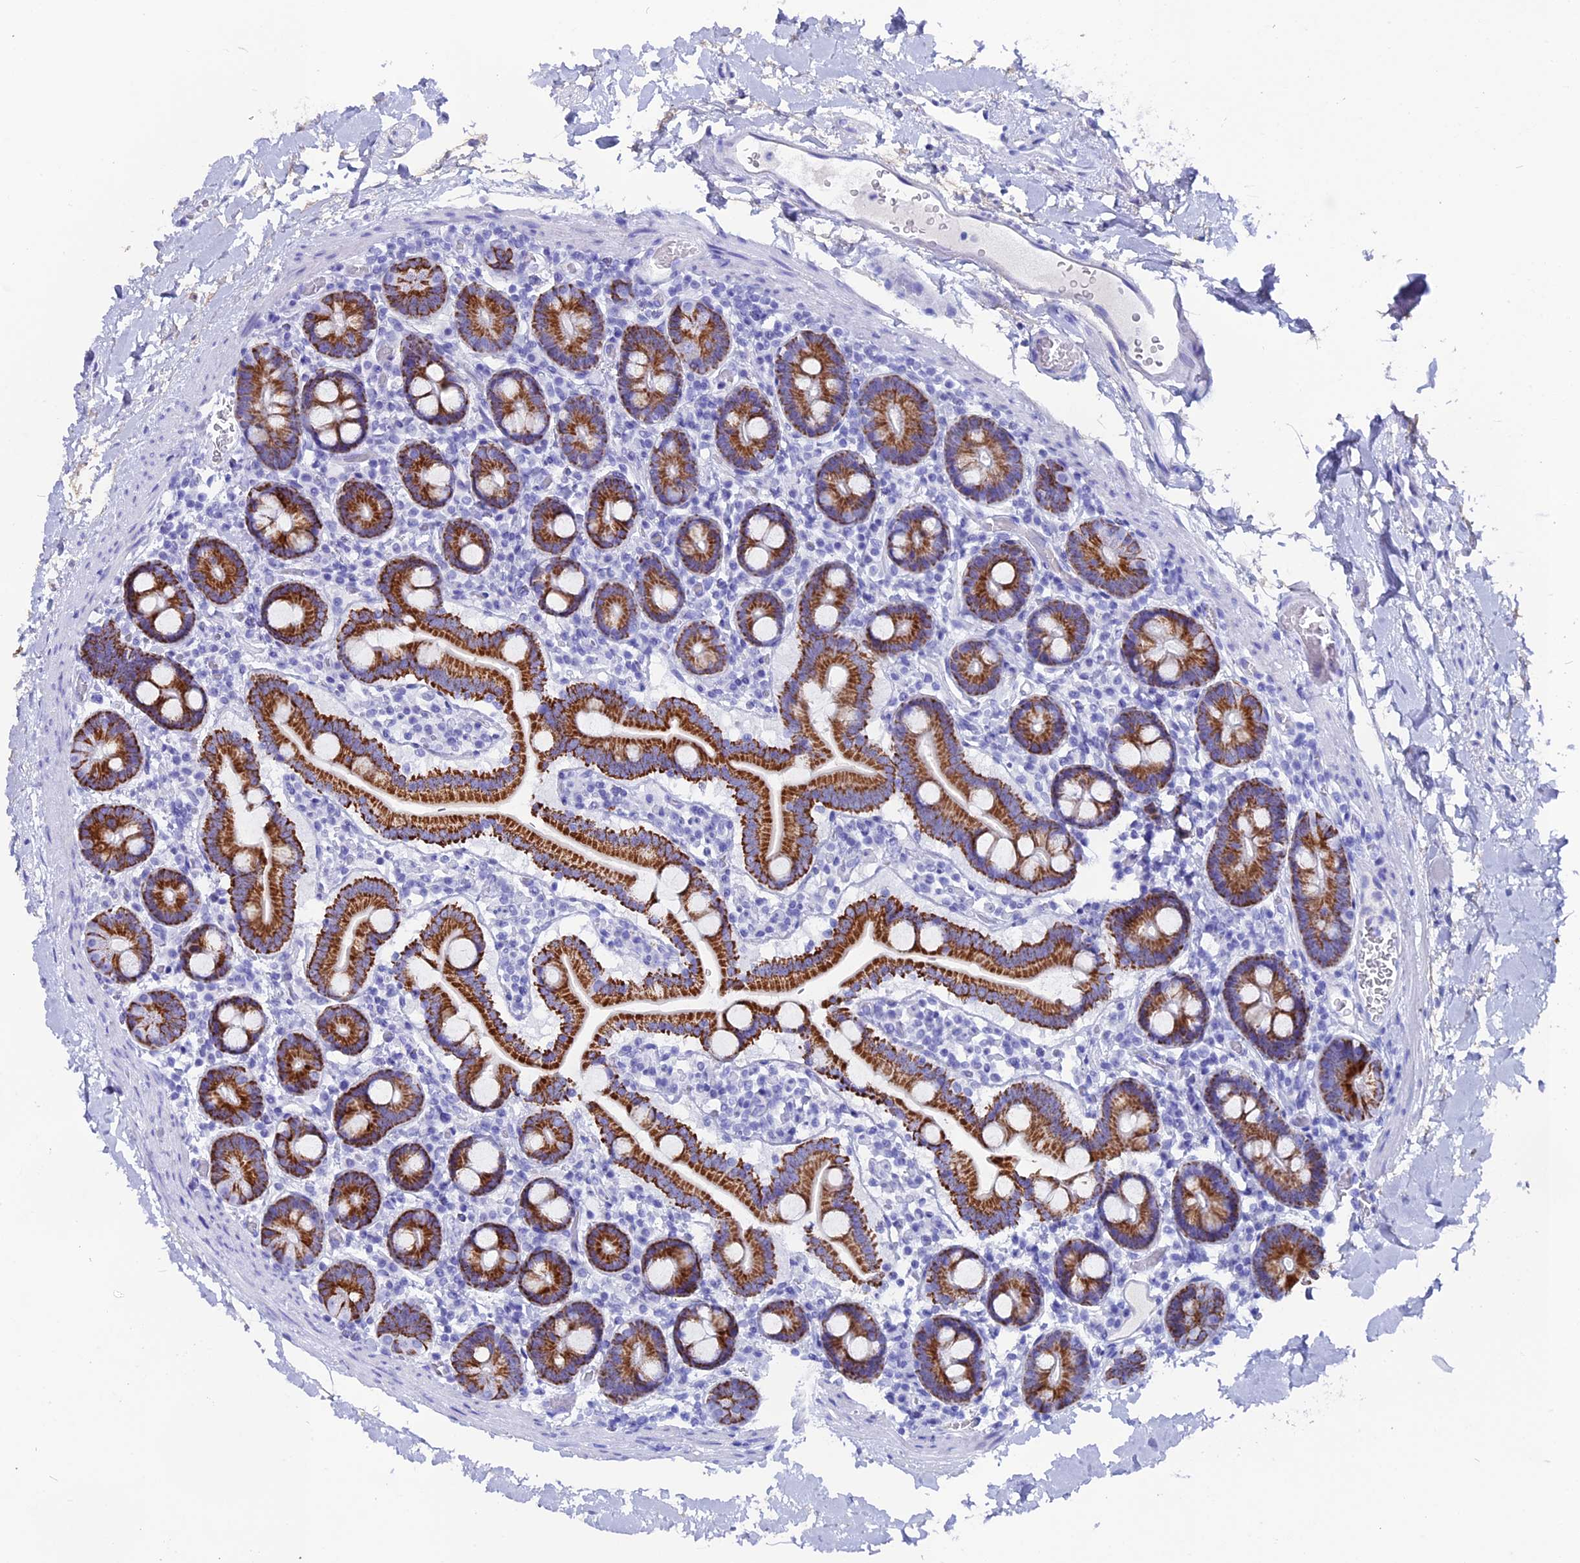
{"staining": {"intensity": "strong", "quantity": ">75%", "location": "cytoplasmic/membranous"}, "tissue": "duodenum", "cell_type": "Glandular cells", "image_type": "normal", "snomed": [{"axis": "morphology", "description": "Normal tissue, NOS"}, {"axis": "topography", "description": "Duodenum"}], "caption": "High-power microscopy captured an IHC image of normal duodenum, revealing strong cytoplasmic/membranous staining in approximately >75% of glandular cells. Nuclei are stained in blue.", "gene": "ANKRD29", "patient": {"sex": "male", "age": 55}}